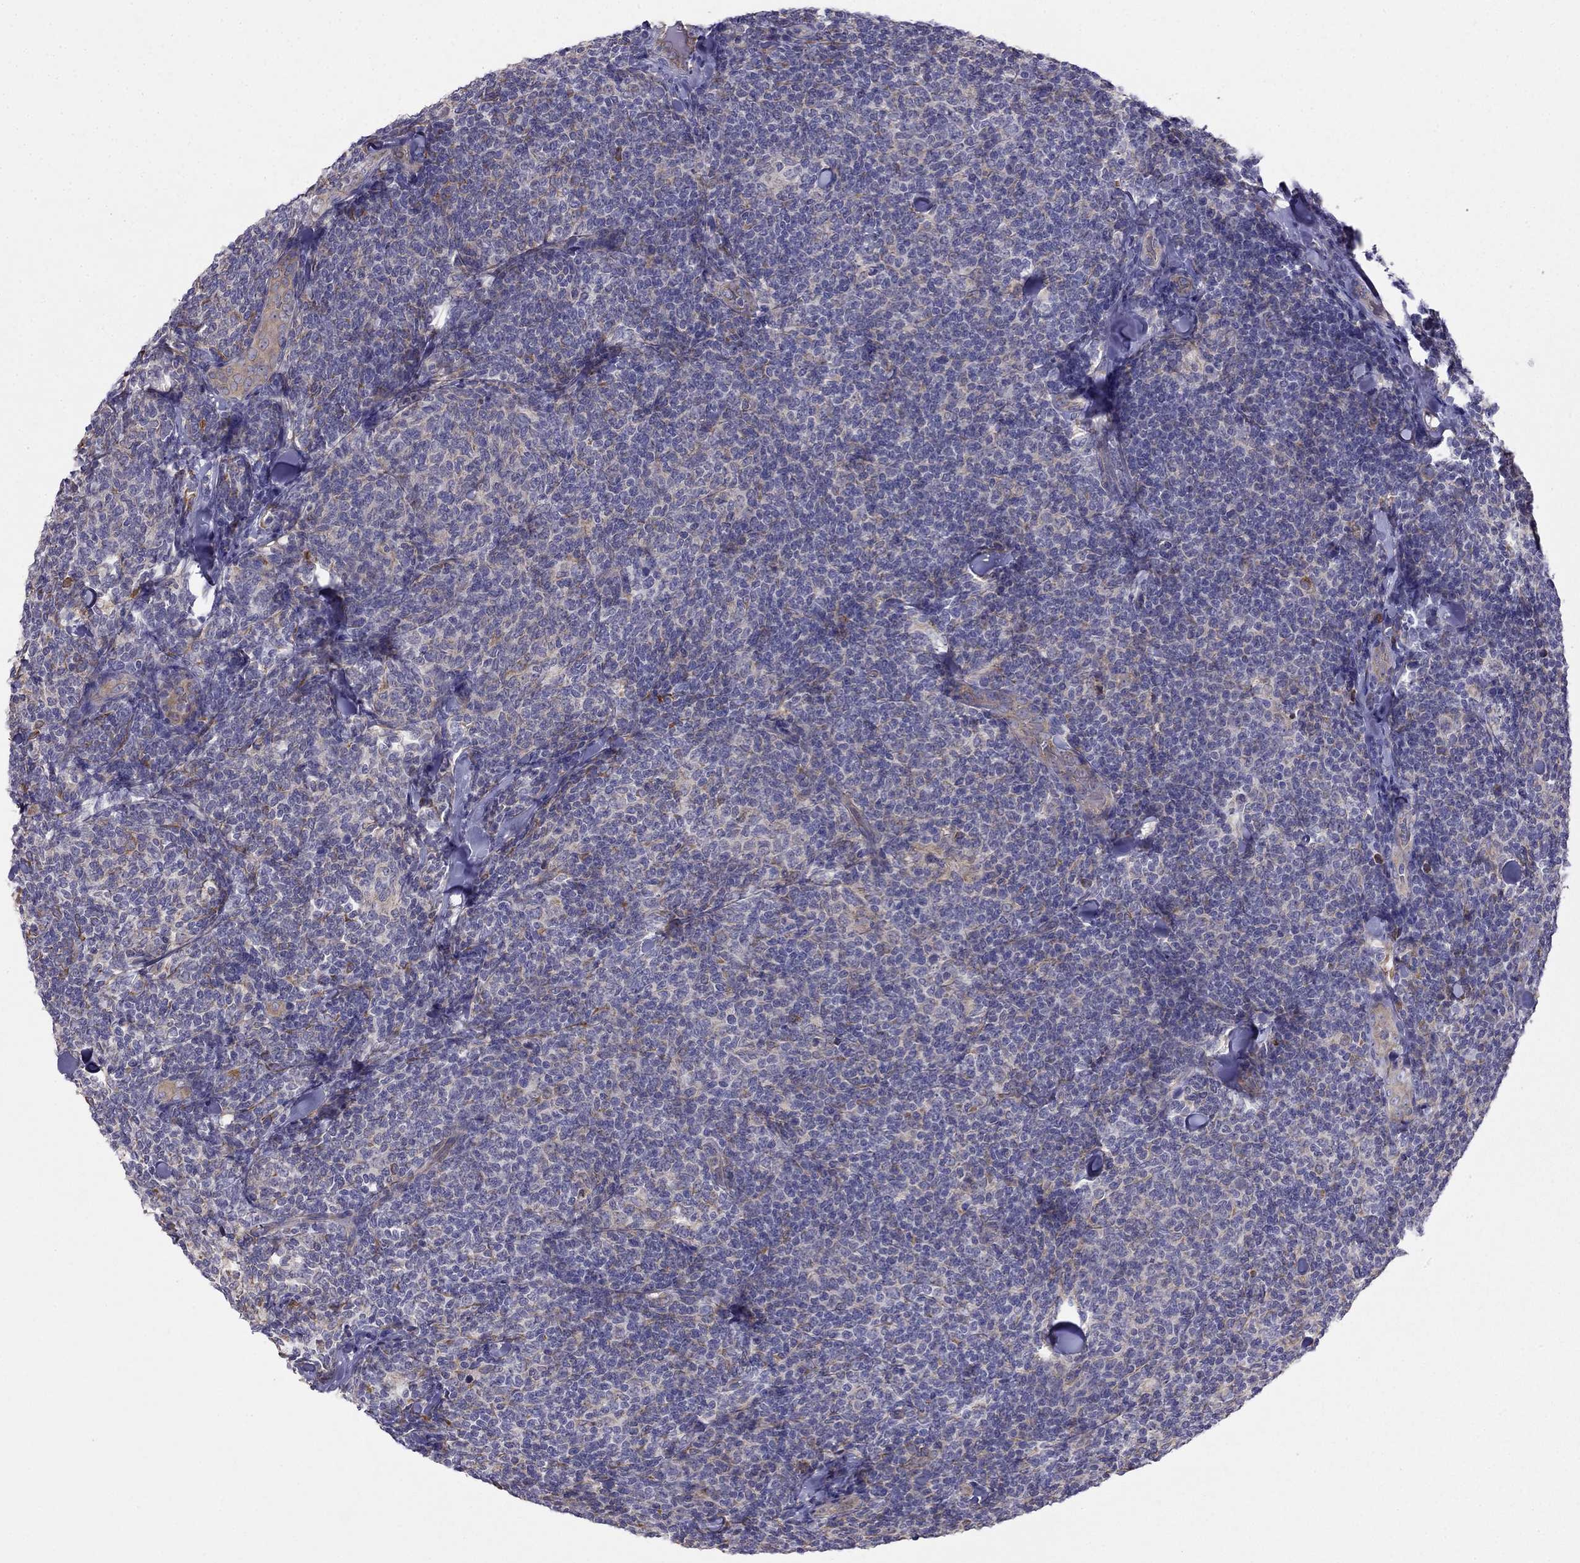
{"staining": {"intensity": "negative", "quantity": "none", "location": "none"}, "tissue": "lymphoma", "cell_type": "Tumor cells", "image_type": "cancer", "snomed": [{"axis": "morphology", "description": "Malignant lymphoma, non-Hodgkin's type, Low grade"}, {"axis": "topography", "description": "Lymph node"}], "caption": "An immunohistochemistry micrograph of lymphoma is shown. There is no staining in tumor cells of lymphoma.", "gene": "LONRF2", "patient": {"sex": "female", "age": 56}}